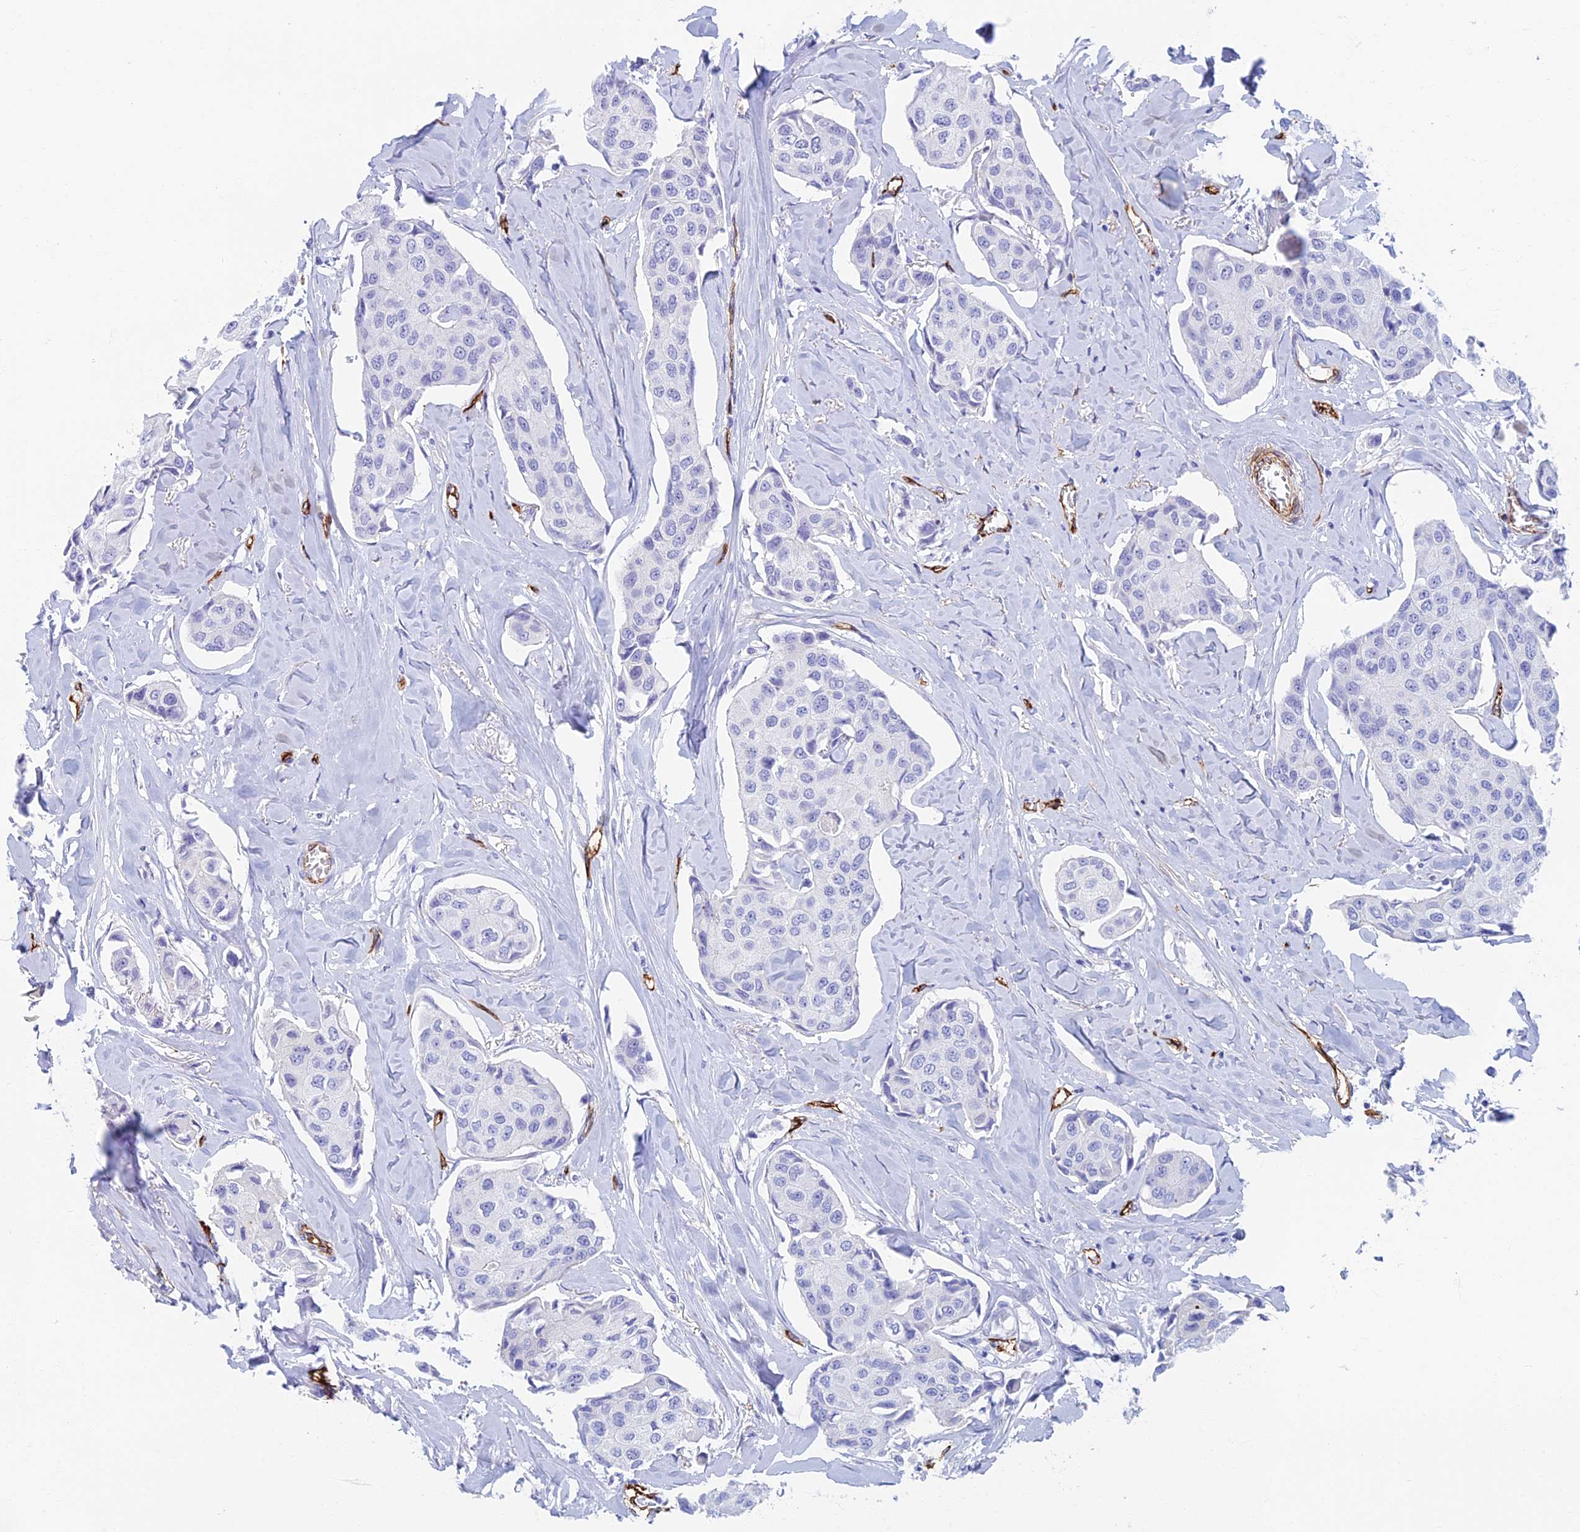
{"staining": {"intensity": "negative", "quantity": "none", "location": "none"}, "tissue": "breast cancer", "cell_type": "Tumor cells", "image_type": "cancer", "snomed": [{"axis": "morphology", "description": "Duct carcinoma"}, {"axis": "topography", "description": "Breast"}], "caption": "Immunohistochemistry (IHC) micrograph of human breast cancer (infiltrating ductal carcinoma) stained for a protein (brown), which reveals no staining in tumor cells. (Stains: DAB immunohistochemistry (IHC) with hematoxylin counter stain, Microscopy: brightfield microscopy at high magnification).", "gene": "ETFRF1", "patient": {"sex": "female", "age": 80}}